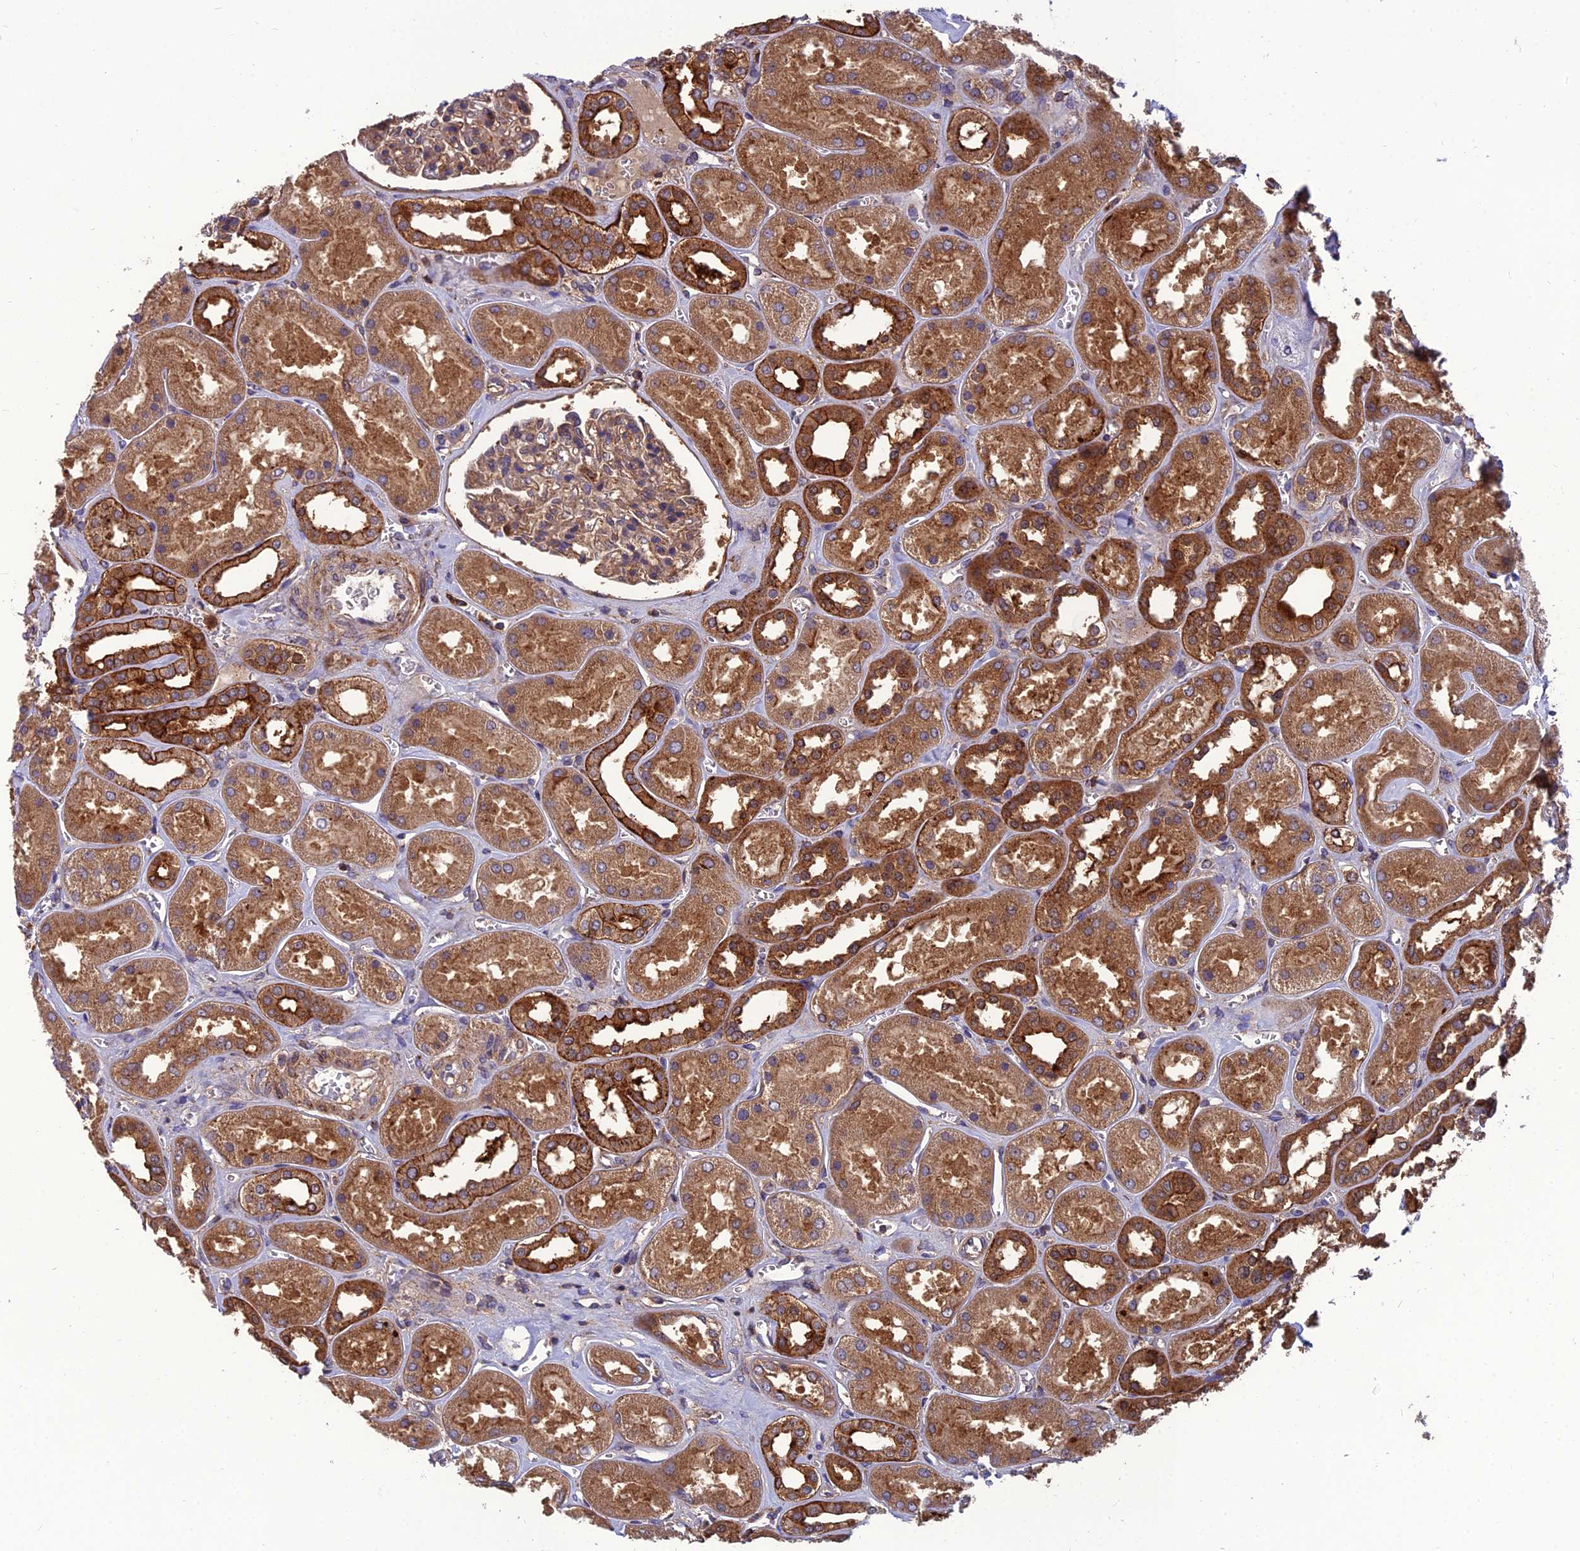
{"staining": {"intensity": "weak", "quantity": "25%-75%", "location": "cytoplasmic/membranous"}, "tissue": "kidney", "cell_type": "Cells in glomeruli", "image_type": "normal", "snomed": [{"axis": "morphology", "description": "Normal tissue, NOS"}, {"axis": "morphology", "description": "Adenocarcinoma, NOS"}, {"axis": "topography", "description": "Kidney"}], "caption": "Cells in glomeruli show low levels of weak cytoplasmic/membranous positivity in about 25%-75% of cells in normal human kidney. The protein of interest is stained brown, and the nuclei are stained in blue (DAB IHC with brightfield microscopy, high magnification).", "gene": "UMAD1", "patient": {"sex": "female", "age": 68}}